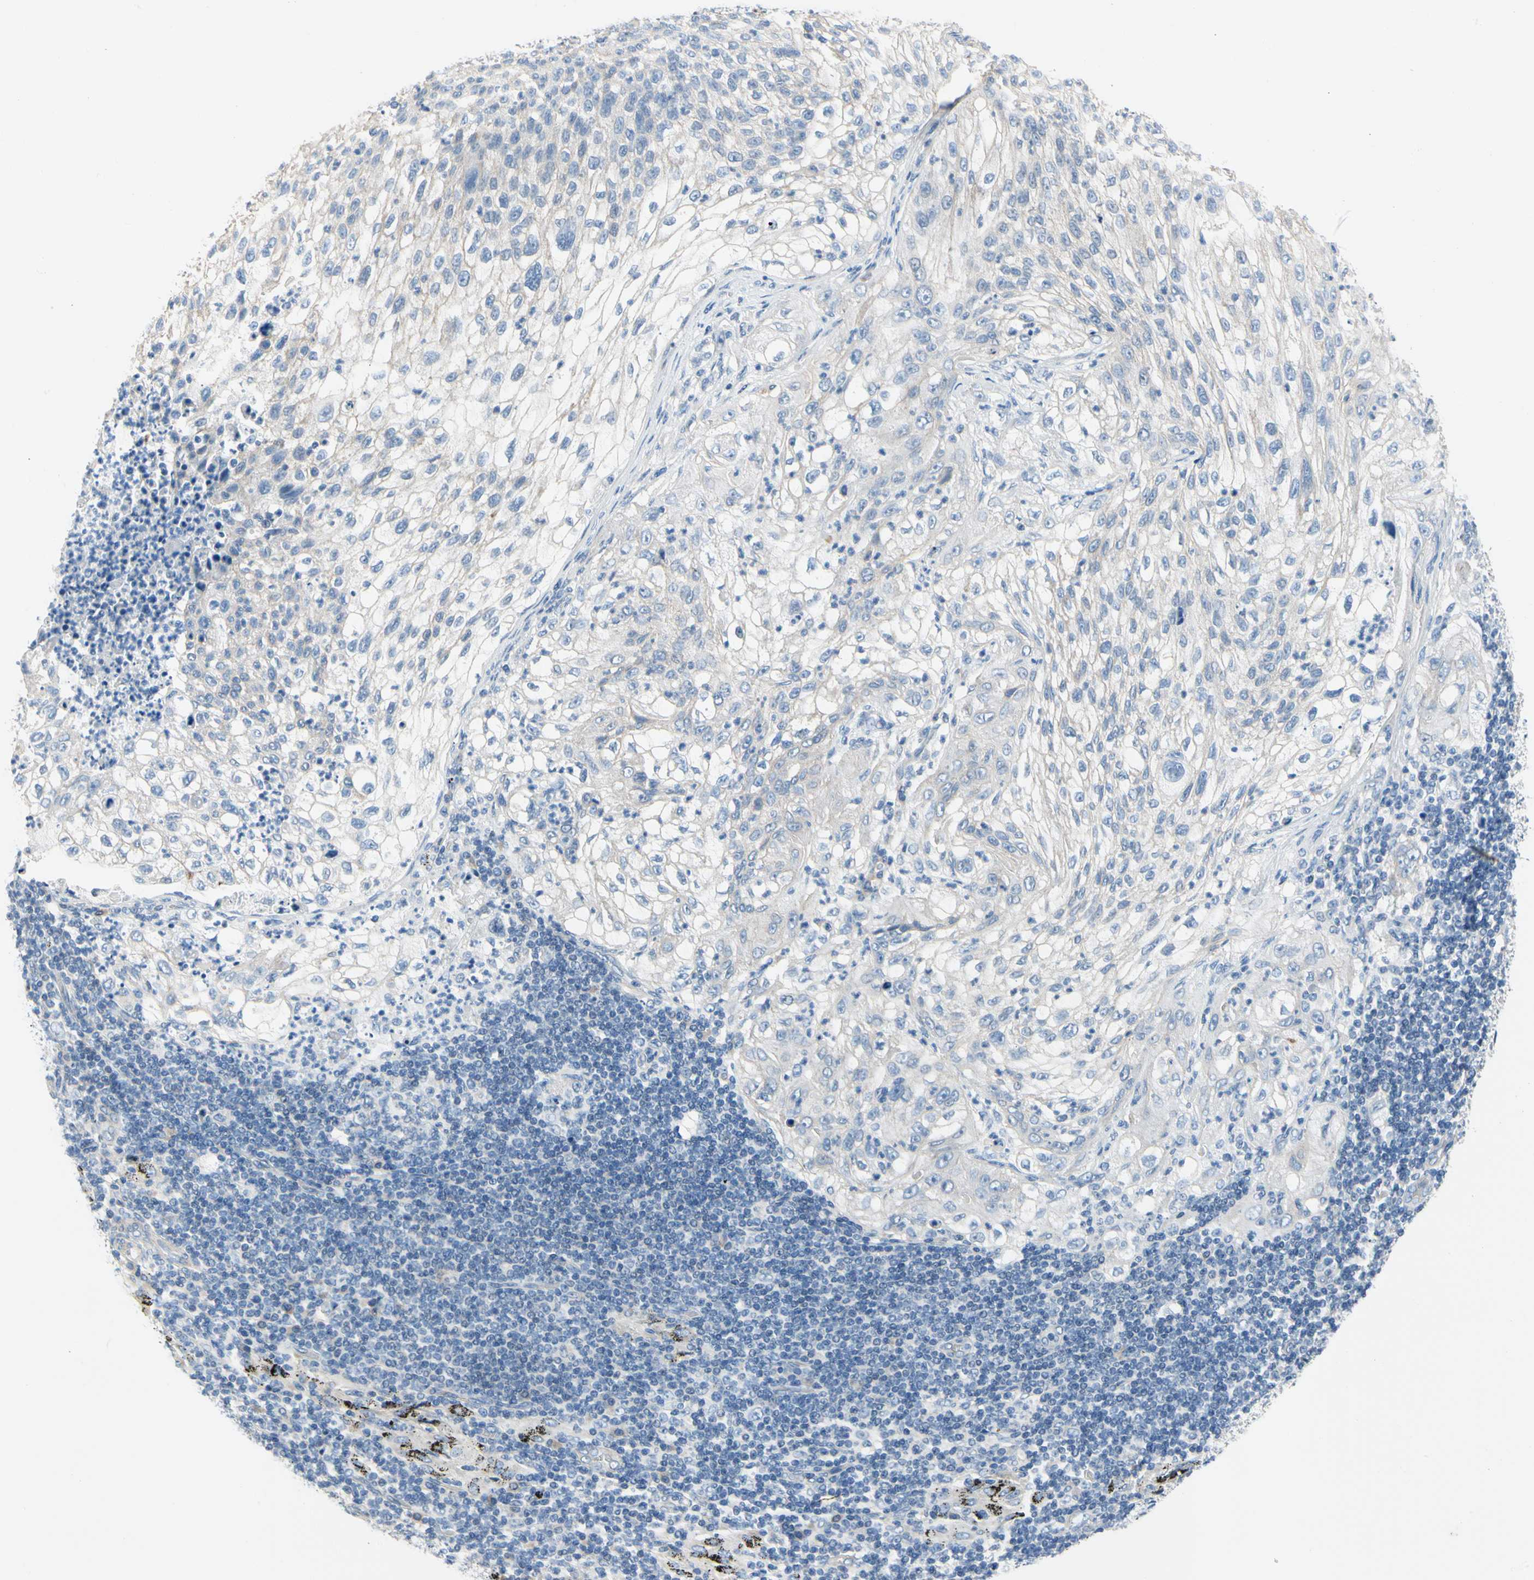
{"staining": {"intensity": "negative", "quantity": "none", "location": "none"}, "tissue": "lung cancer", "cell_type": "Tumor cells", "image_type": "cancer", "snomed": [{"axis": "morphology", "description": "Inflammation, NOS"}, {"axis": "morphology", "description": "Squamous cell carcinoma, NOS"}, {"axis": "topography", "description": "Lymph node"}, {"axis": "topography", "description": "Soft tissue"}, {"axis": "topography", "description": "Lung"}], "caption": "Tumor cells show no significant staining in squamous cell carcinoma (lung).", "gene": "CA14", "patient": {"sex": "male", "age": 66}}